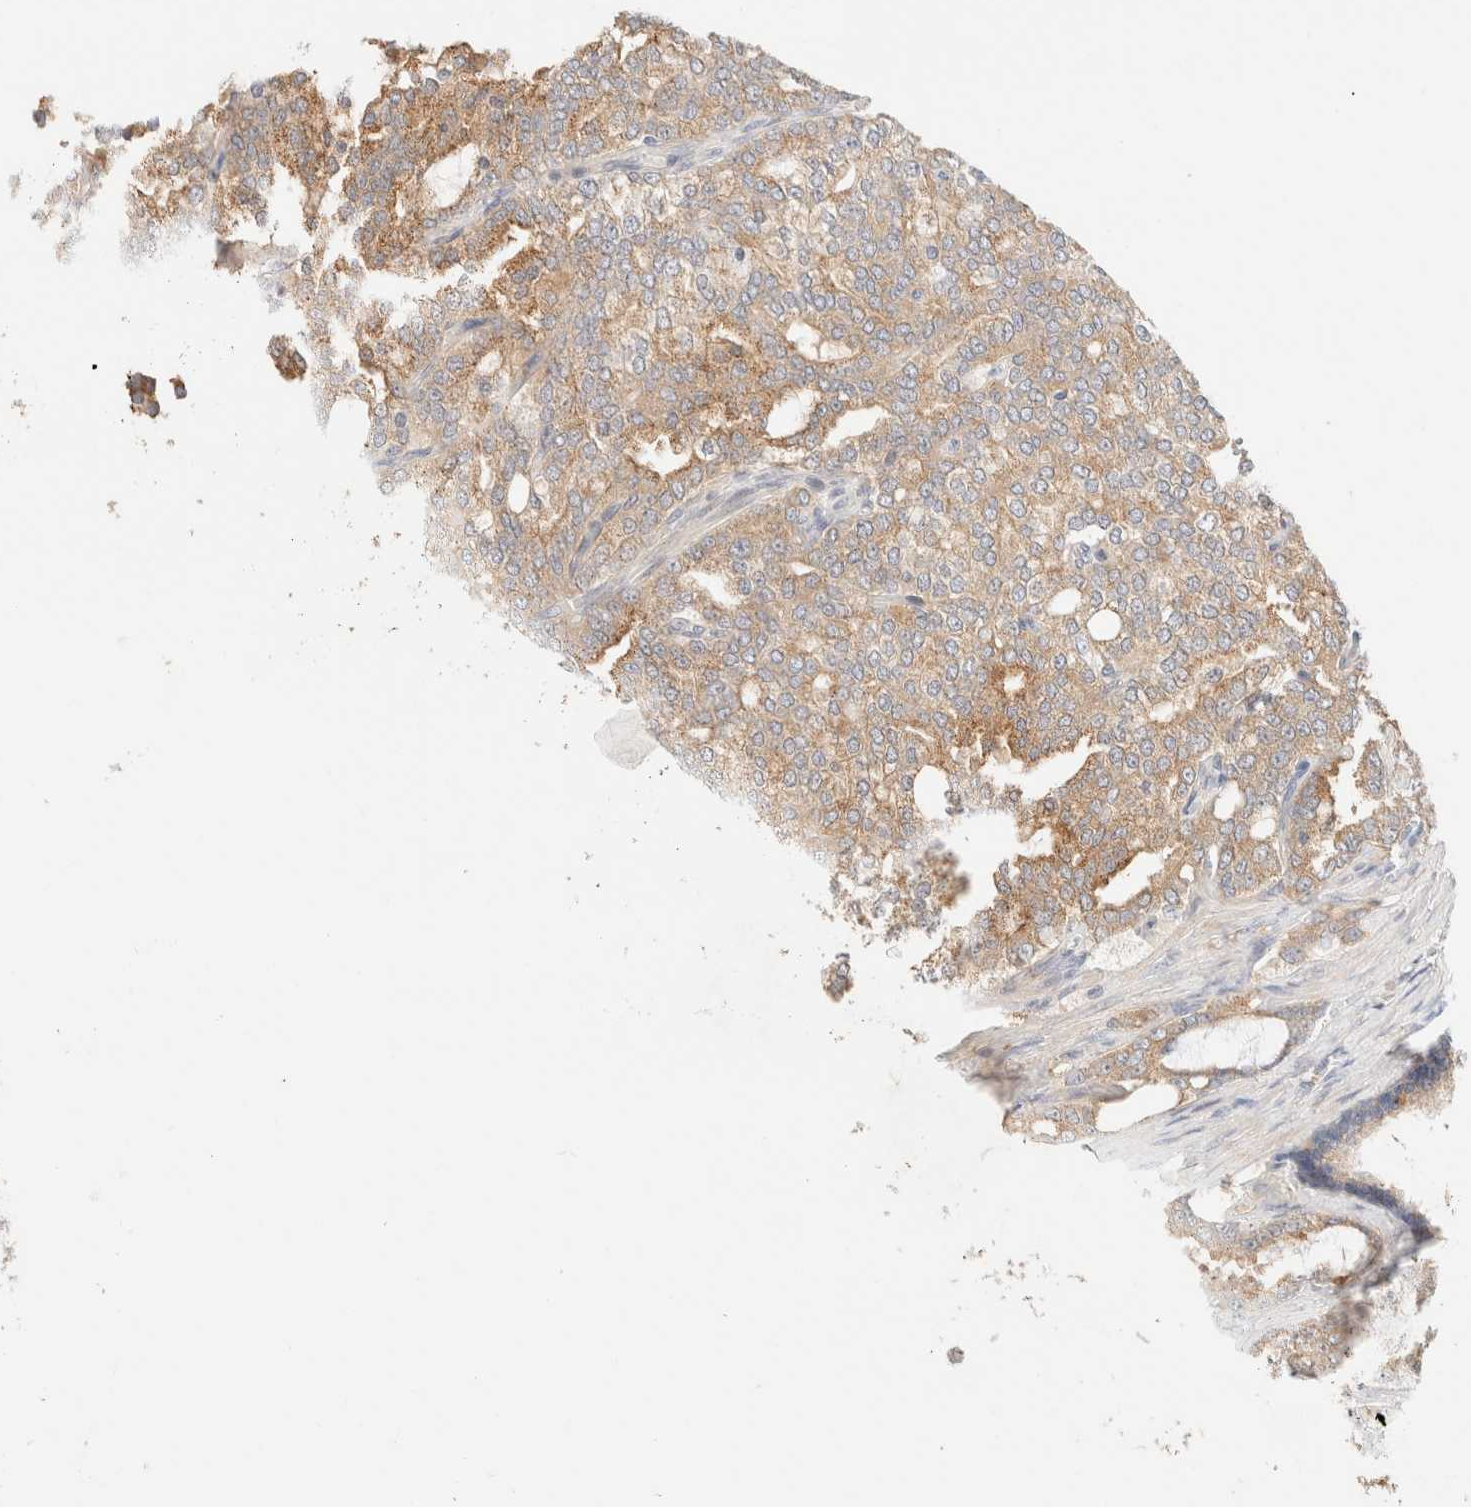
{"staining": {"intensity": "moderate", "quantity": ">75%", "location": "cytoplasmic/membranous"}, "tissue": "prostate cancer", "cell_type": "Tumor cells", "image_type": "cancer", "snomed": [{"axis": "morphology", "description": "Adenocarcinoma, High grade"}, {"axis": "topography", "description": "Prostate"}], "caption": "Immunohistochemistry (IHC) staining of prostate adenocarcinoma (high-grade), which shows medium levels of moderate cytoplasmic/membranous expression in approximately >75% of tumor cells indicating moderate cytoplasmic/membranous protein expression. The staining was performed using DAB (3,3'-diaminobenzidine) (brown) for protein detection and nuclei were counterstained in hematoxylin (blue).", "gene": "SGSM2", "patient": {"sex": "male", "age": 64}}